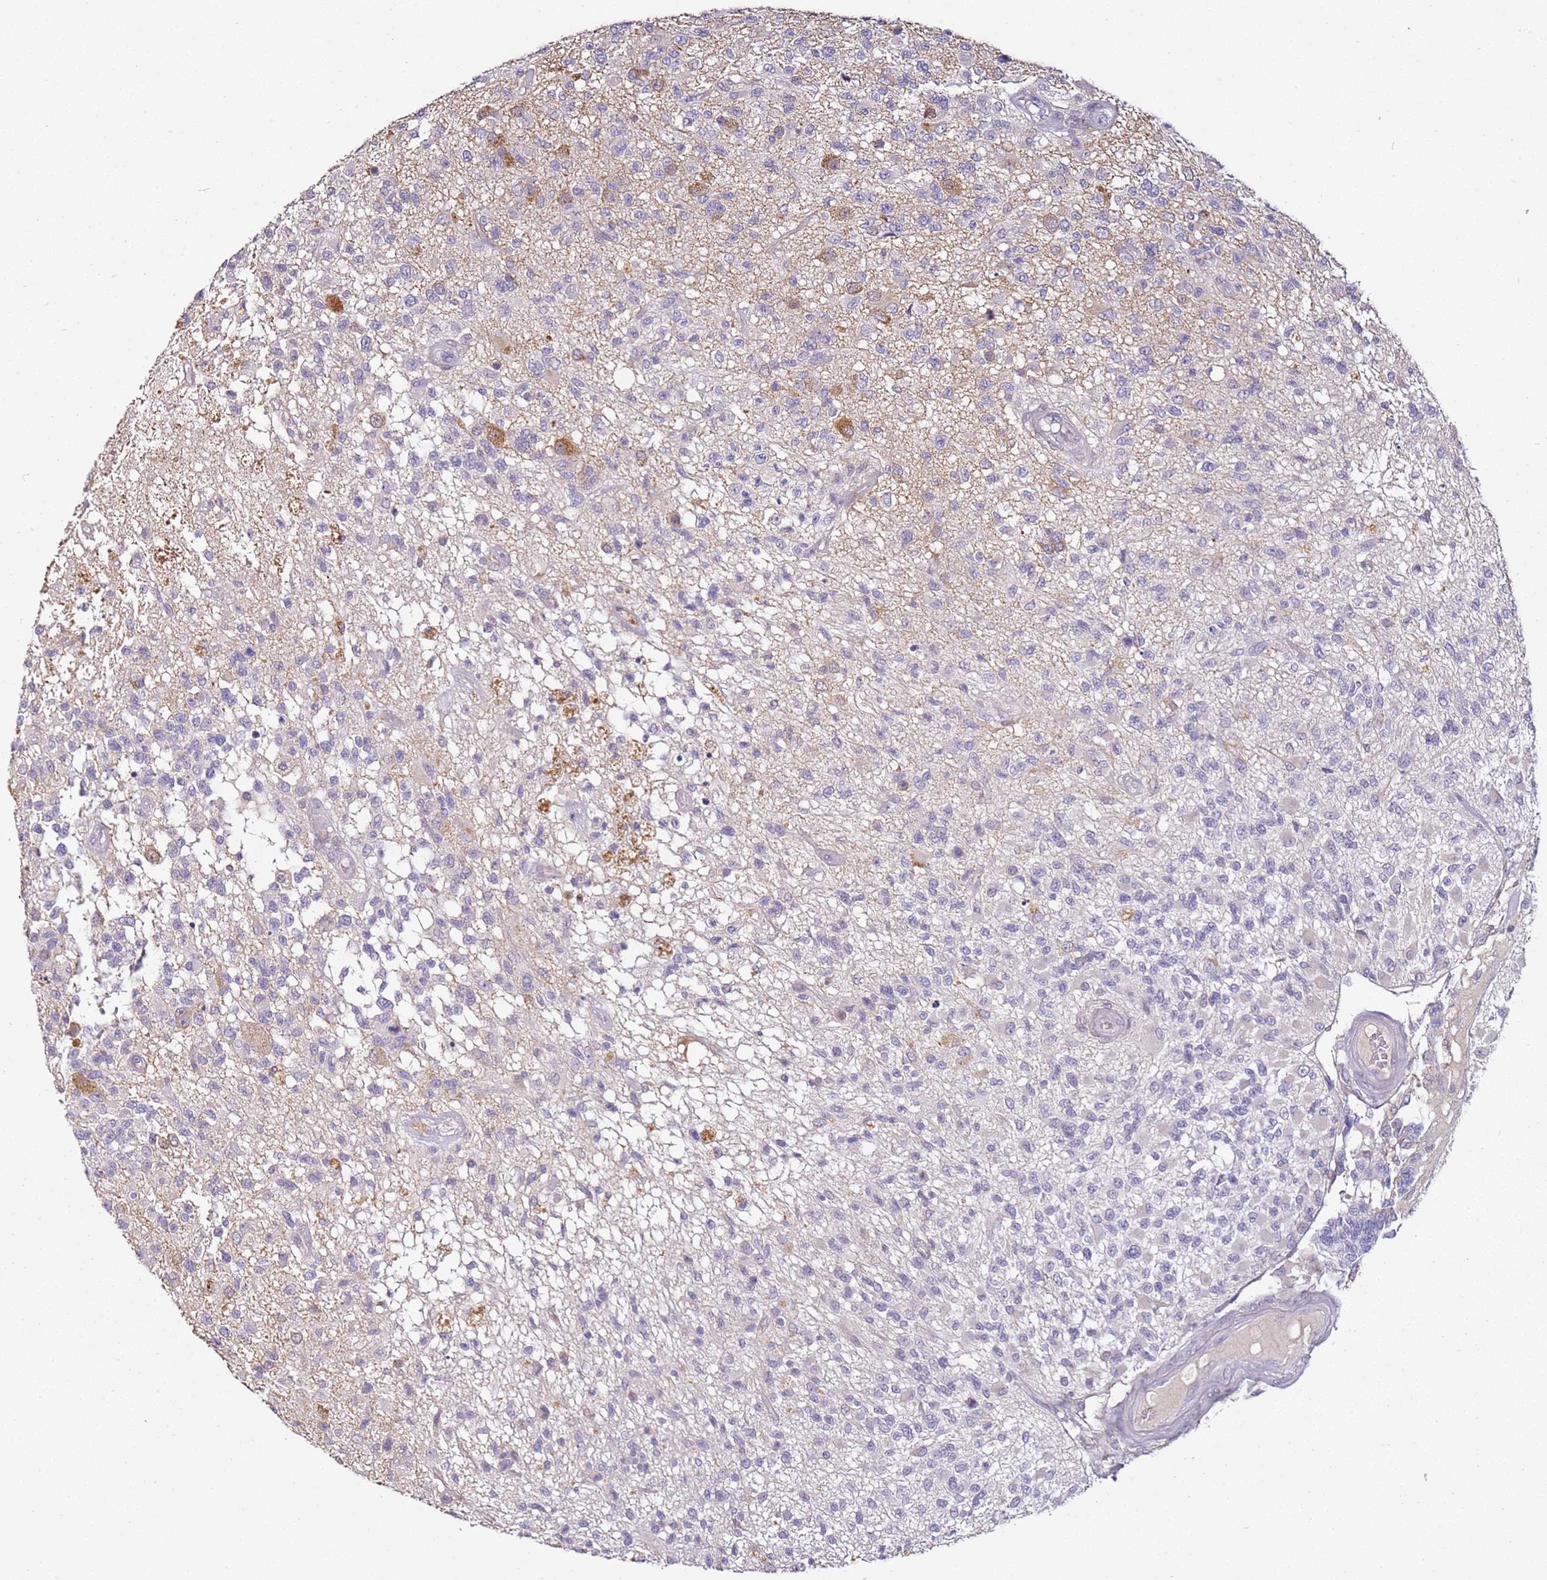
{"staining": {"intensity": "negative", "quantity": "none", "location": "none"}, "tissue": "glioma", "cell_type": "Tumor cells", "image_type": "cancer", "snomed": [{"axis": "morphology", "description": "Glioma, malignant, High grade"}, {"axis": "morphology", "description": "Glioblastoma, NOS"}, {"axis": "topography", "description": "Brain"}], "caption": "Immunohistochemical staining of human glioma exhibits no significant positivity in tumor cells.", "gene": "MDH1", "patient": {"sex": "male", "age": 60}}